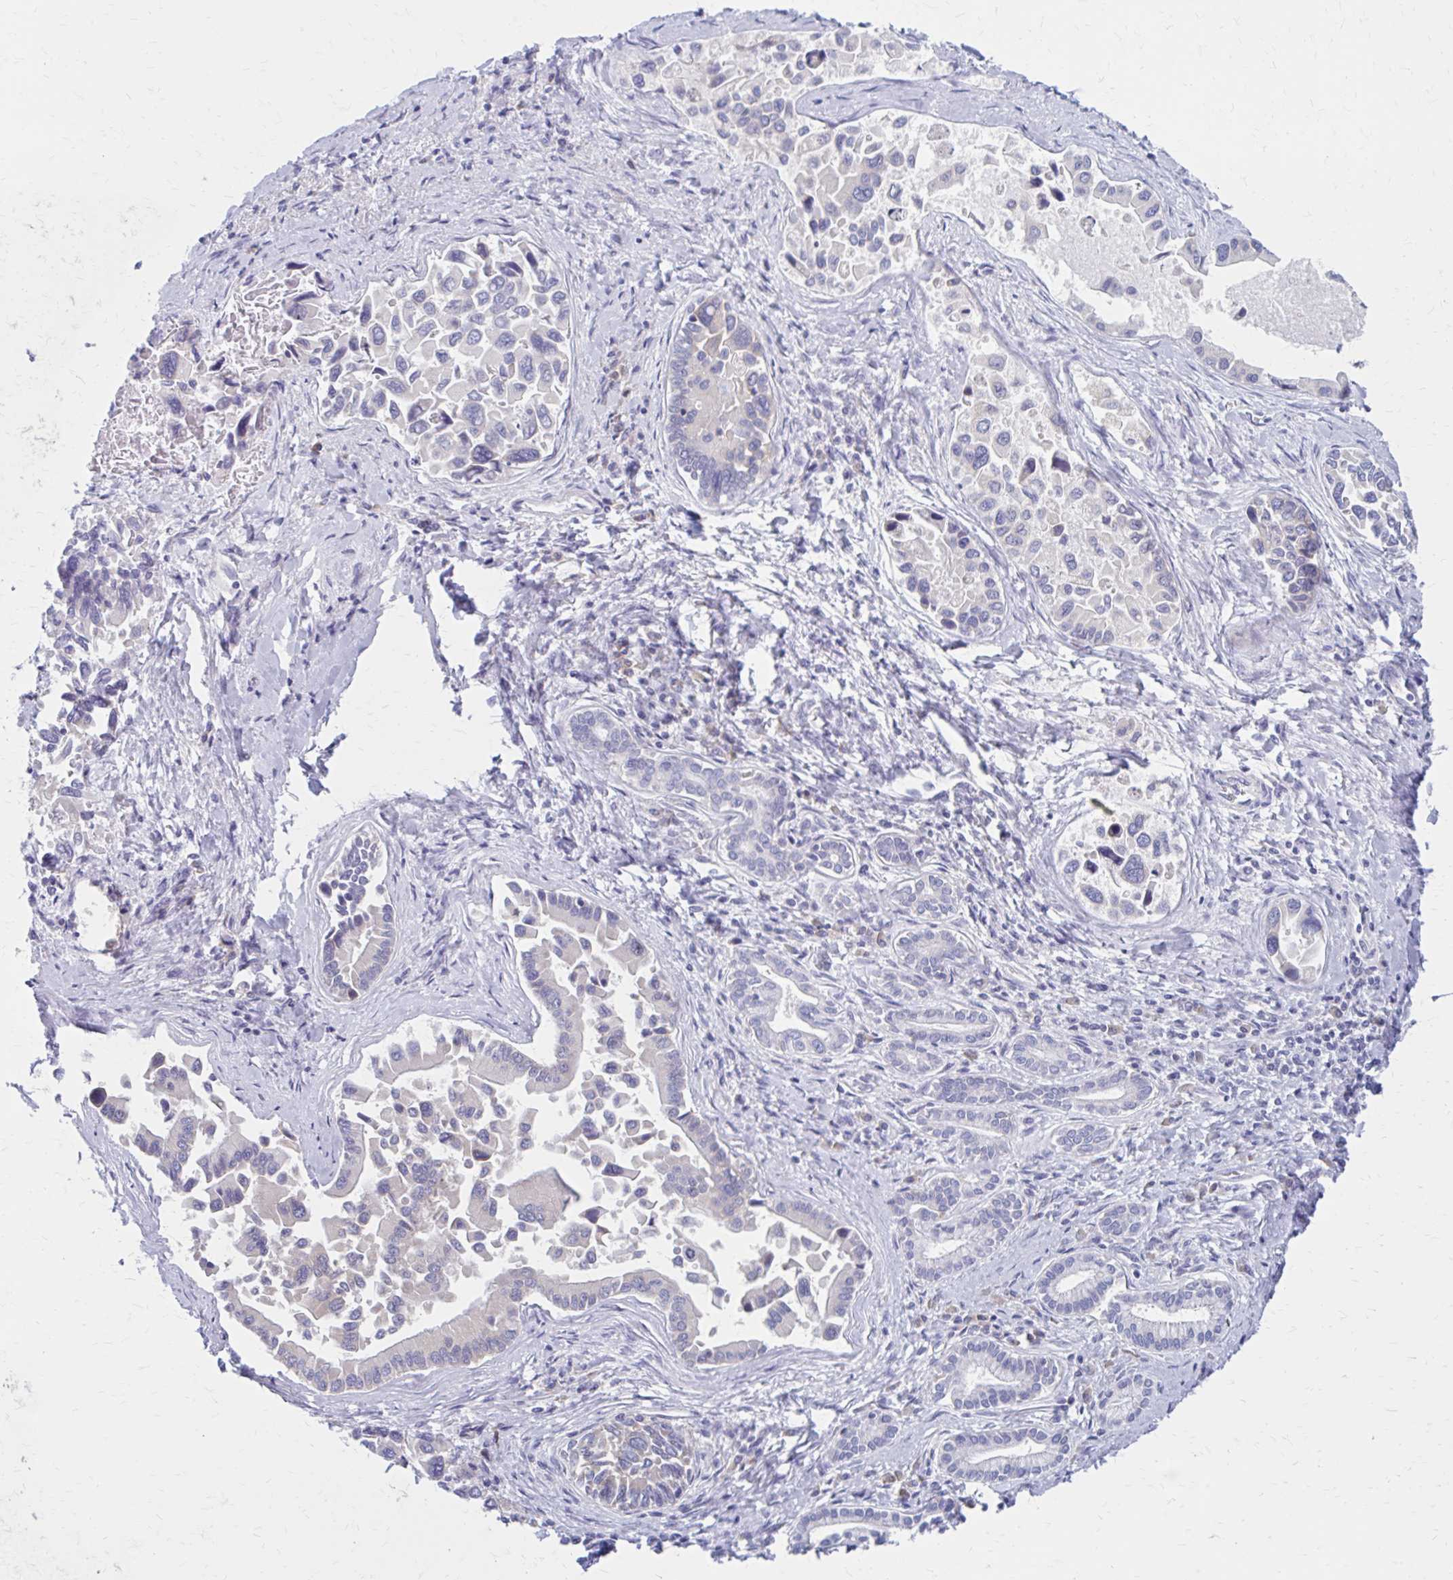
{"staining": {"intensity": "negative", "quantity": "none", "location": "none"}, "tissue": "liver cancer", "cell_type": "Tumor cells", "image_type": "cancer", "snomed": [{"axis": "morphology", "description": "Cholangiocarcinoma"}, {"axis": "topography", "description": "Liver"}], "caption": "The IHC image has no significant positivity in tumor cells of liver cholangiocarcinoma tissue. (DAB immunohistochemistry (IHC), high magnification).", "gene": "RPL27A", "patient": {"sex": "male", "age": 66}}